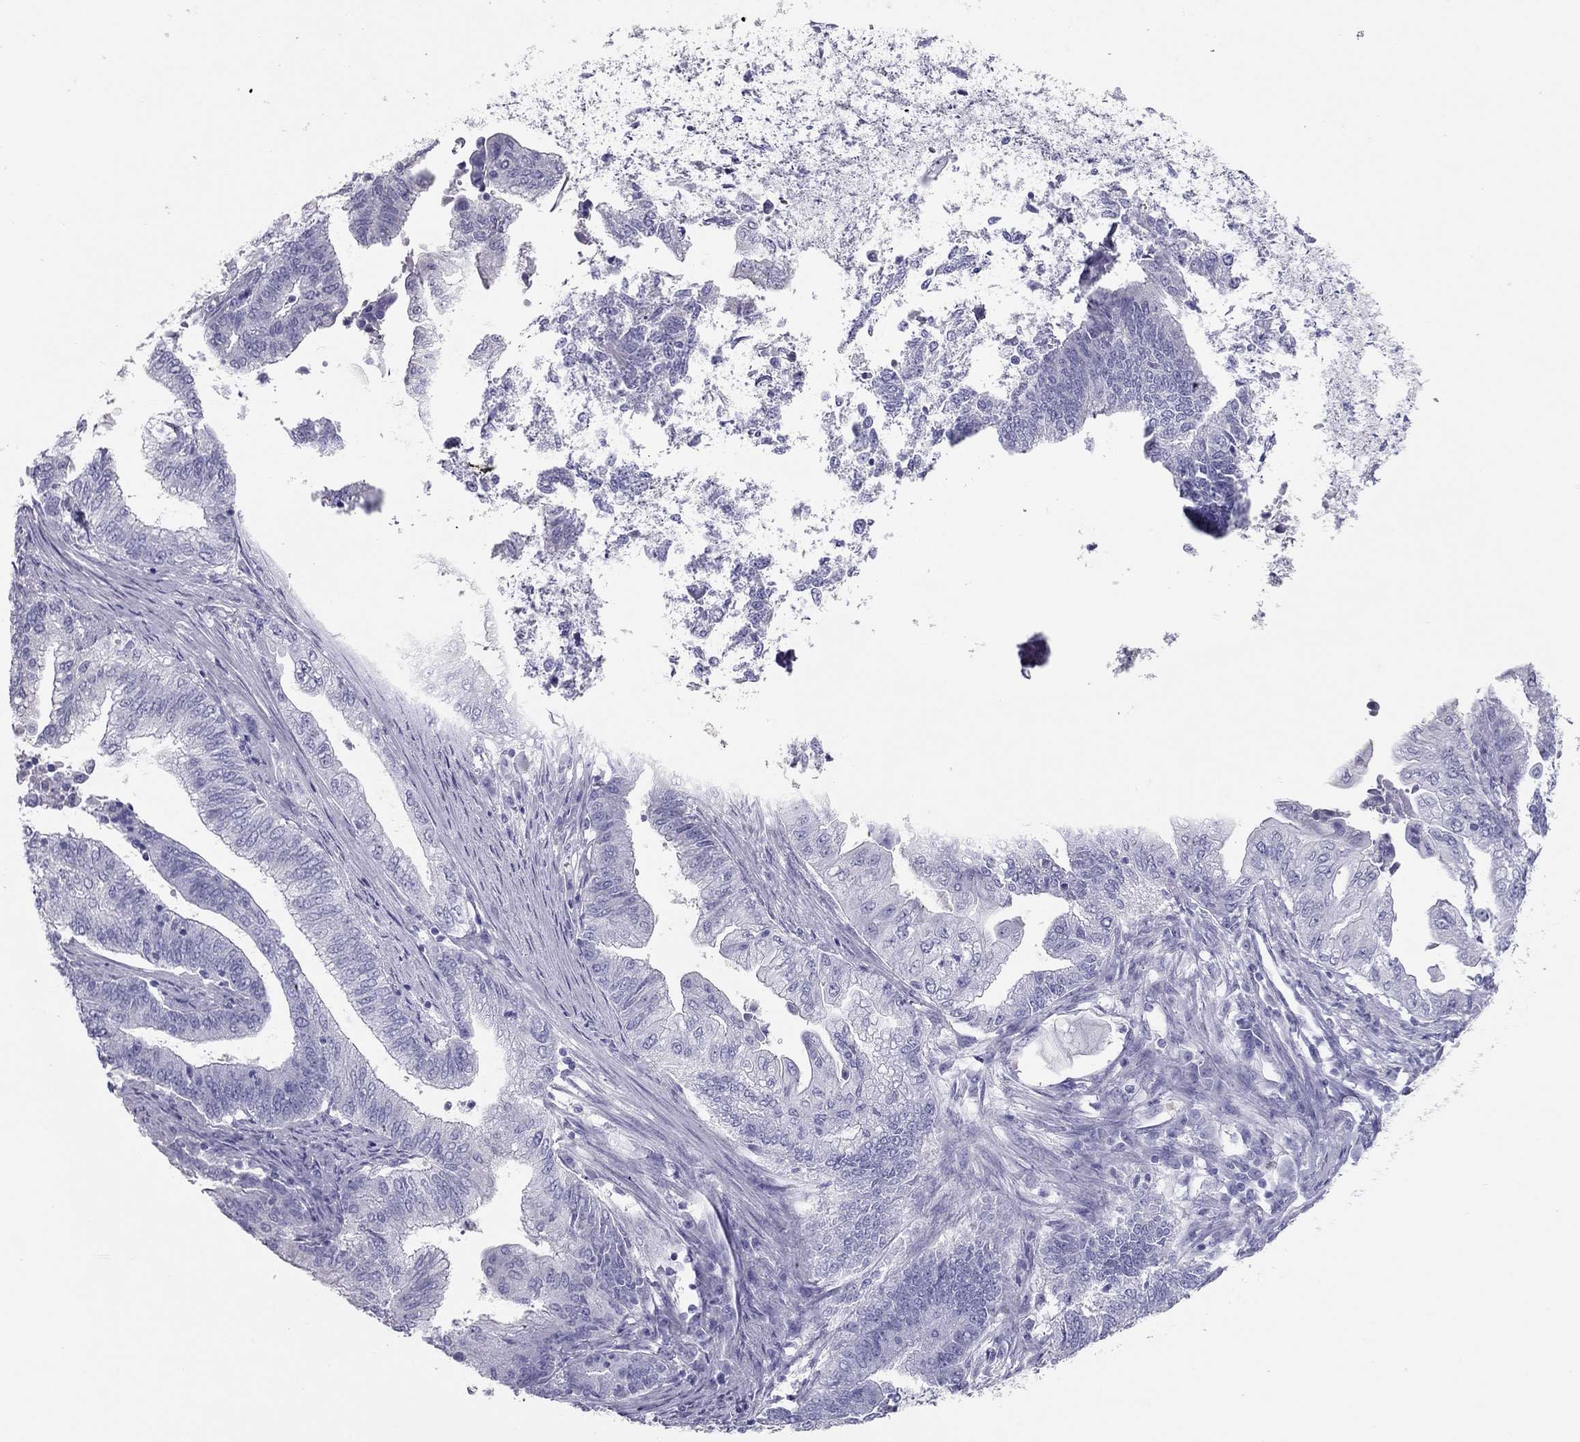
{"staining": {"intensity": "negative", "quantity": "none", "location": "none"}, "tissue": "endometrial cancer", "cell_type": "Tumor cells", "image_type": "cancer", "snomed": [{"axis": "morphology", "description": "Adenocarcinoma, NOS"}, {"axis": "topography", "description": "Uterus"}, {"axis": "topography", "description": "Endometrium"}], "caption": "IHC histopathology image of neoplastic tissue: human endometrial cancer (adenocarcinoma) stained with DAB exhibits no significant protein staining in tumor cells. Brightfield microscopy of immunohistochemistry stained with DAB (3,3'-diaminobenzidine) (brown) and hematoxylin (blue), captured at high magnification.", "gene": "TSHB", "patient": {"sex": "female", "age": 54}}